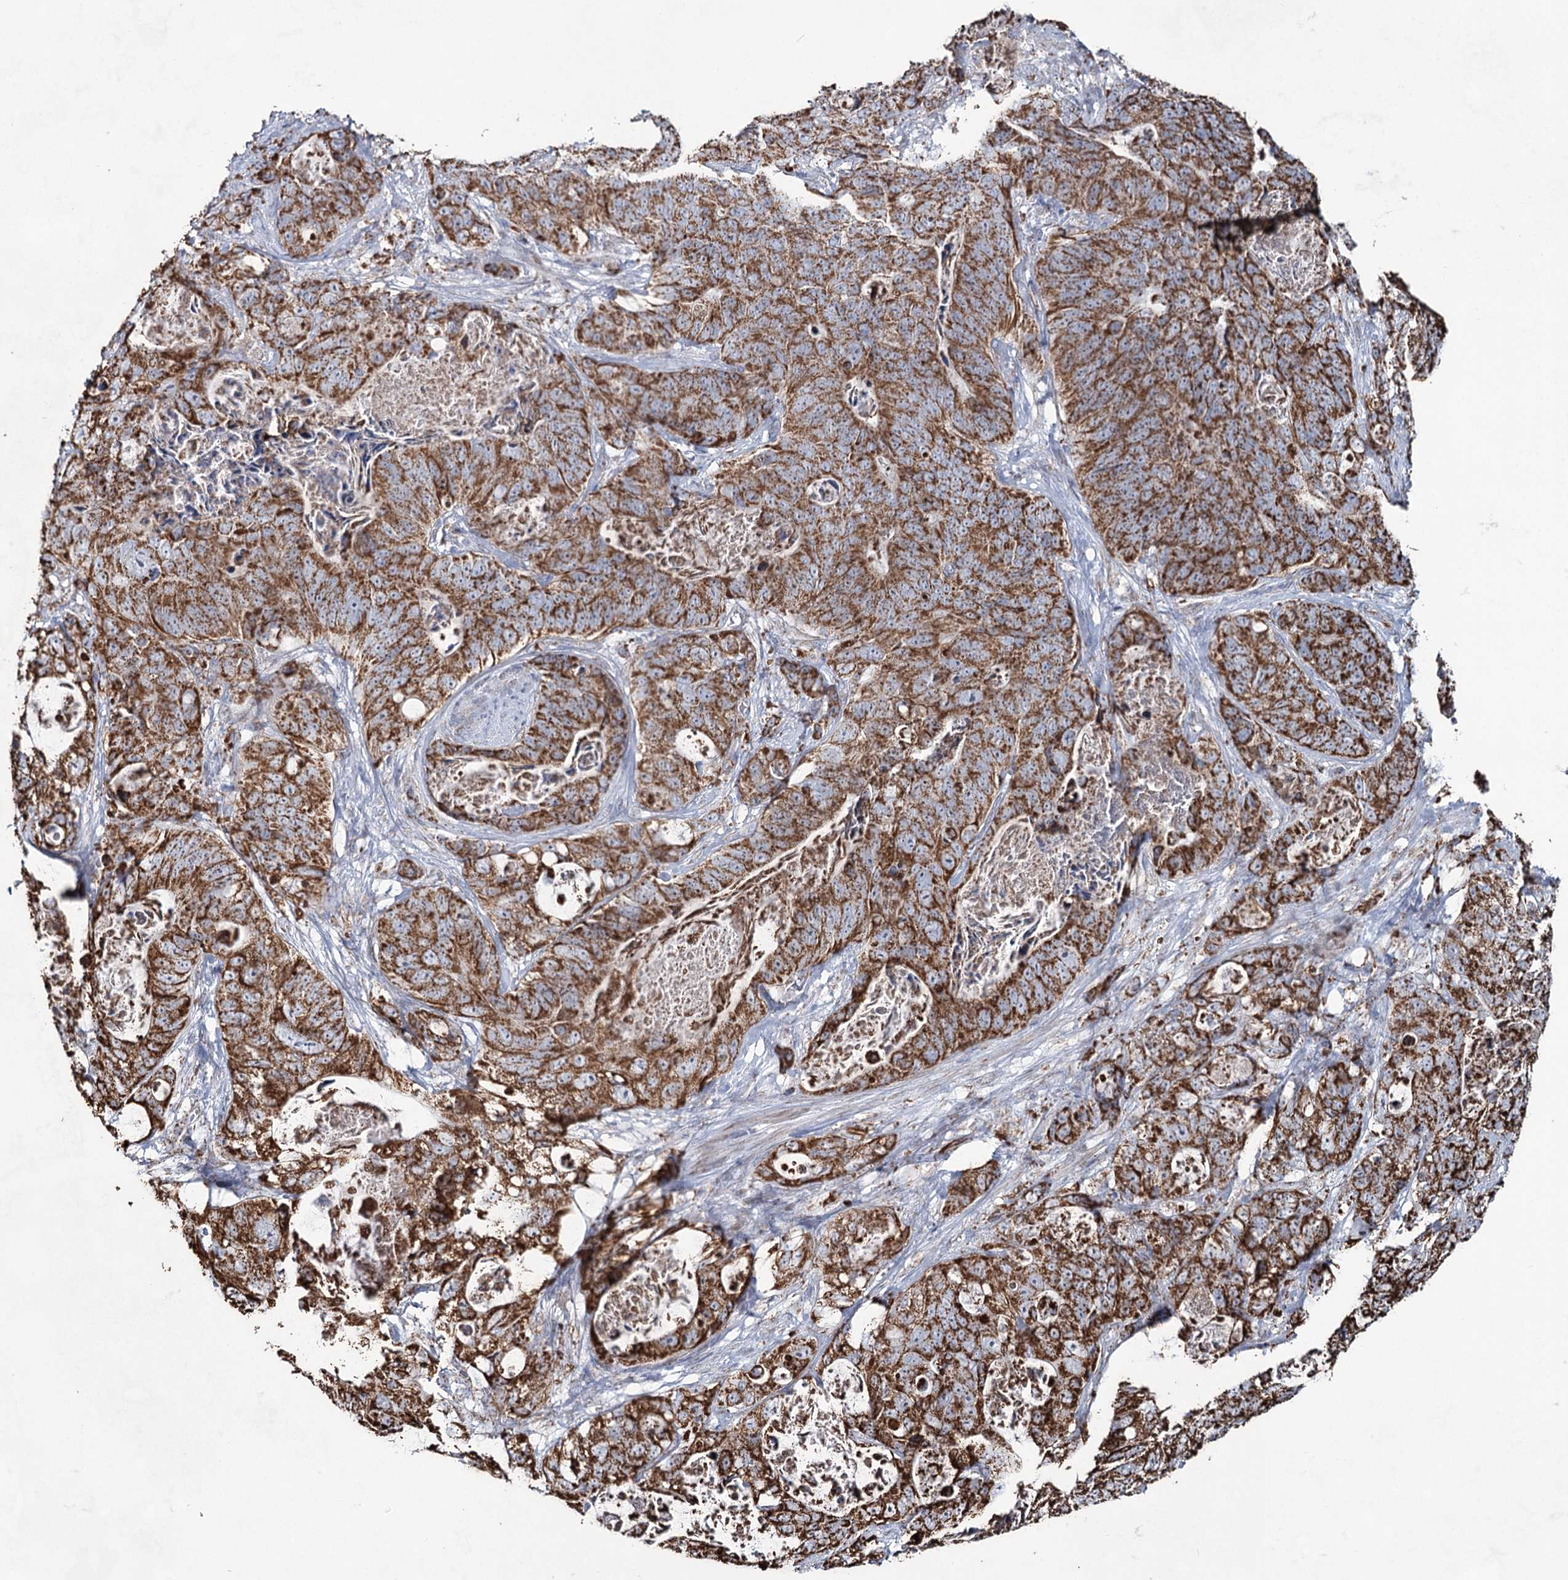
{"staining": {"intensity": "strong", "quantity": ">75%", "location": "cytoplasmic/membranous"}, "tissue": "stomach cancer", "cell_type": "Tumor cells", "image_type": "cancer", "snomed": [{"axis": "morphology", "description": "Normal tissue, NOS"}, {"axis": "morphology", "description": "Adenocarcinoma, NOS"}, {"axis": "topography", "description": "Stomach"}], "caption": "The micrograph demonstrates staining of stomach cancer, revealing strong cytoplasmic/membranous protein staining (brown color) within tumor cells.", "gene": "CWF19L1", "patient": {"sex": "female", "age": 89}}